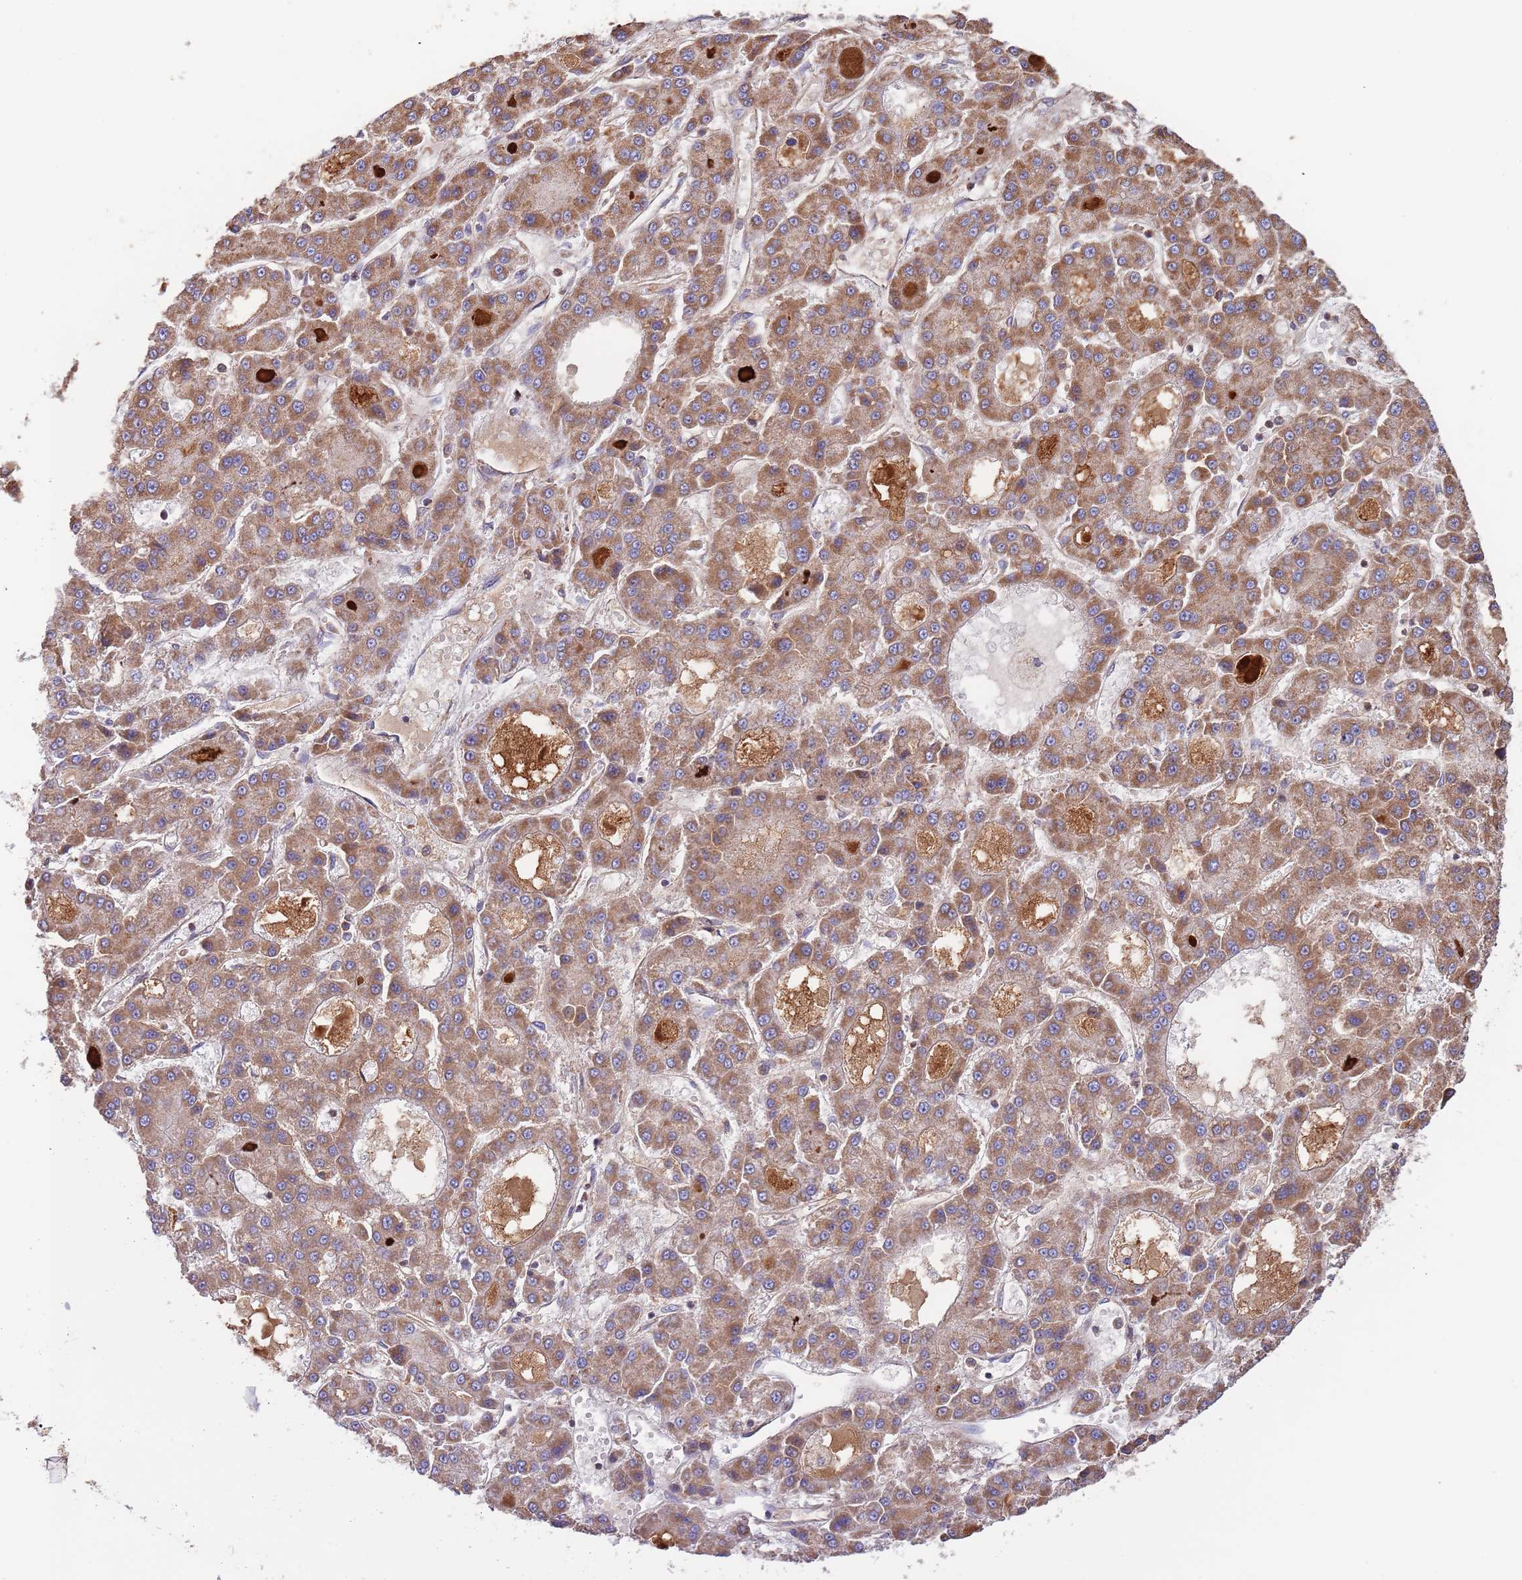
{"staining": {"intensity": "moderate", "quantity": ">75%", "location": "cytoplasmic/membranous"}, "tissue": "liver cancer", "cell_type": "Tumor cells", "image_type": "cancer", "snomed": [{"axis": "morphology", "description": "Carcinoma, Hepatocellular, NOS"}, {"axis": "topography", "description": "Liver"}], "caption": "Liver cancer (hepatocellular carcinoma) stained with IHC demonstrates moderate cytoplasmic/membranous positivity in about >75% of tumor cells.", "gene": "DNAJA3", "patient": {"sex": "male", "age": 70}}